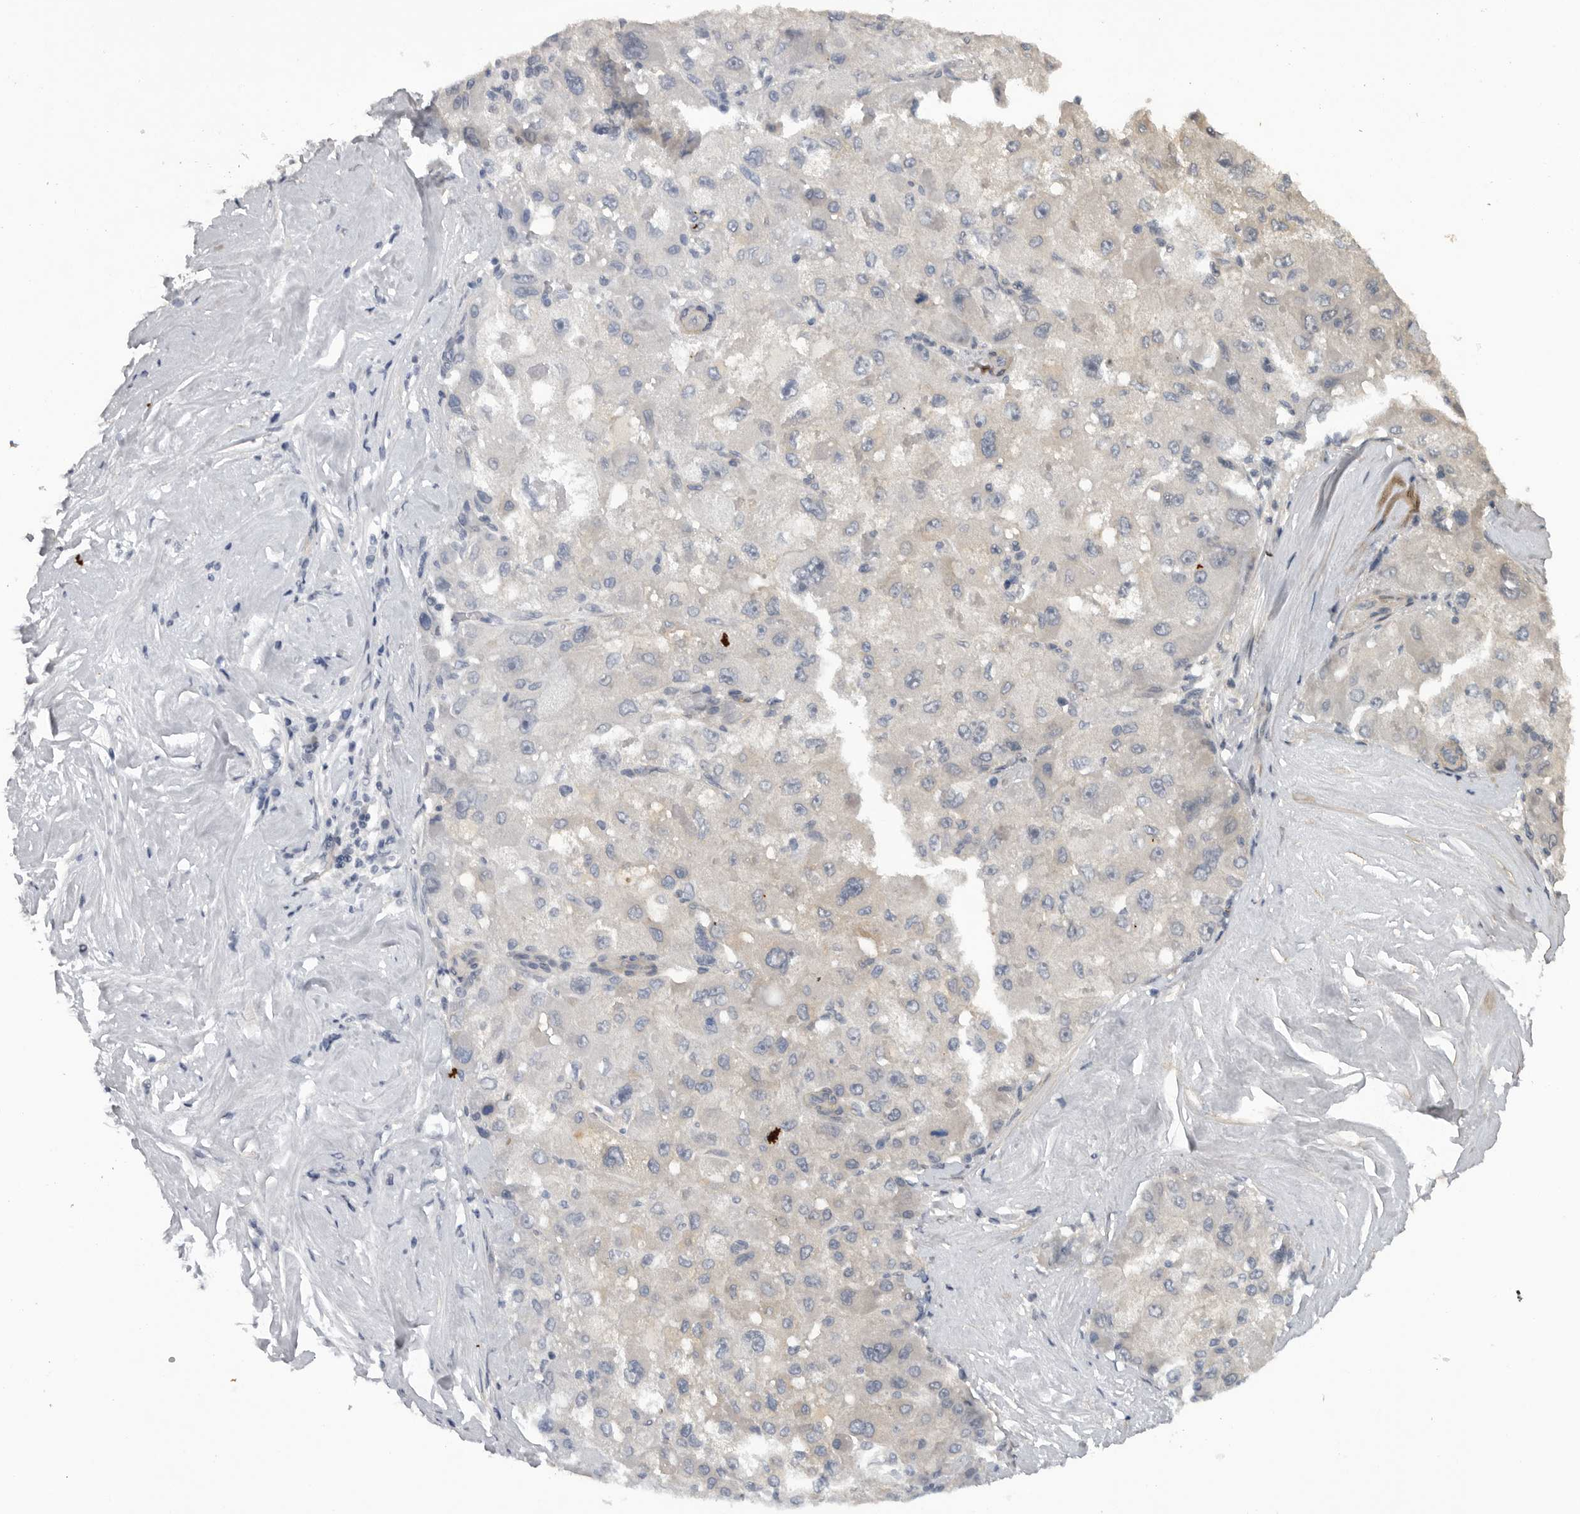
{"staining": {"intensity": "negative", "quantity": "none", "location": "none"}, "tissue": "liver cancer", "cell_type": "Tumor cells", "image_type": "cancer", "snomed": [{"axis": "morphology", "description": "Carcinoma, Hepatocellular, NOS"}, {"axis": "topography", "description": "Liver"}], "caption": "Tumor cells are negative for protein expression in human hepatocellular carcinoma (liver).", "gene": "TMPRSS11F", "patient": {"sex": "male", "age": 80}}